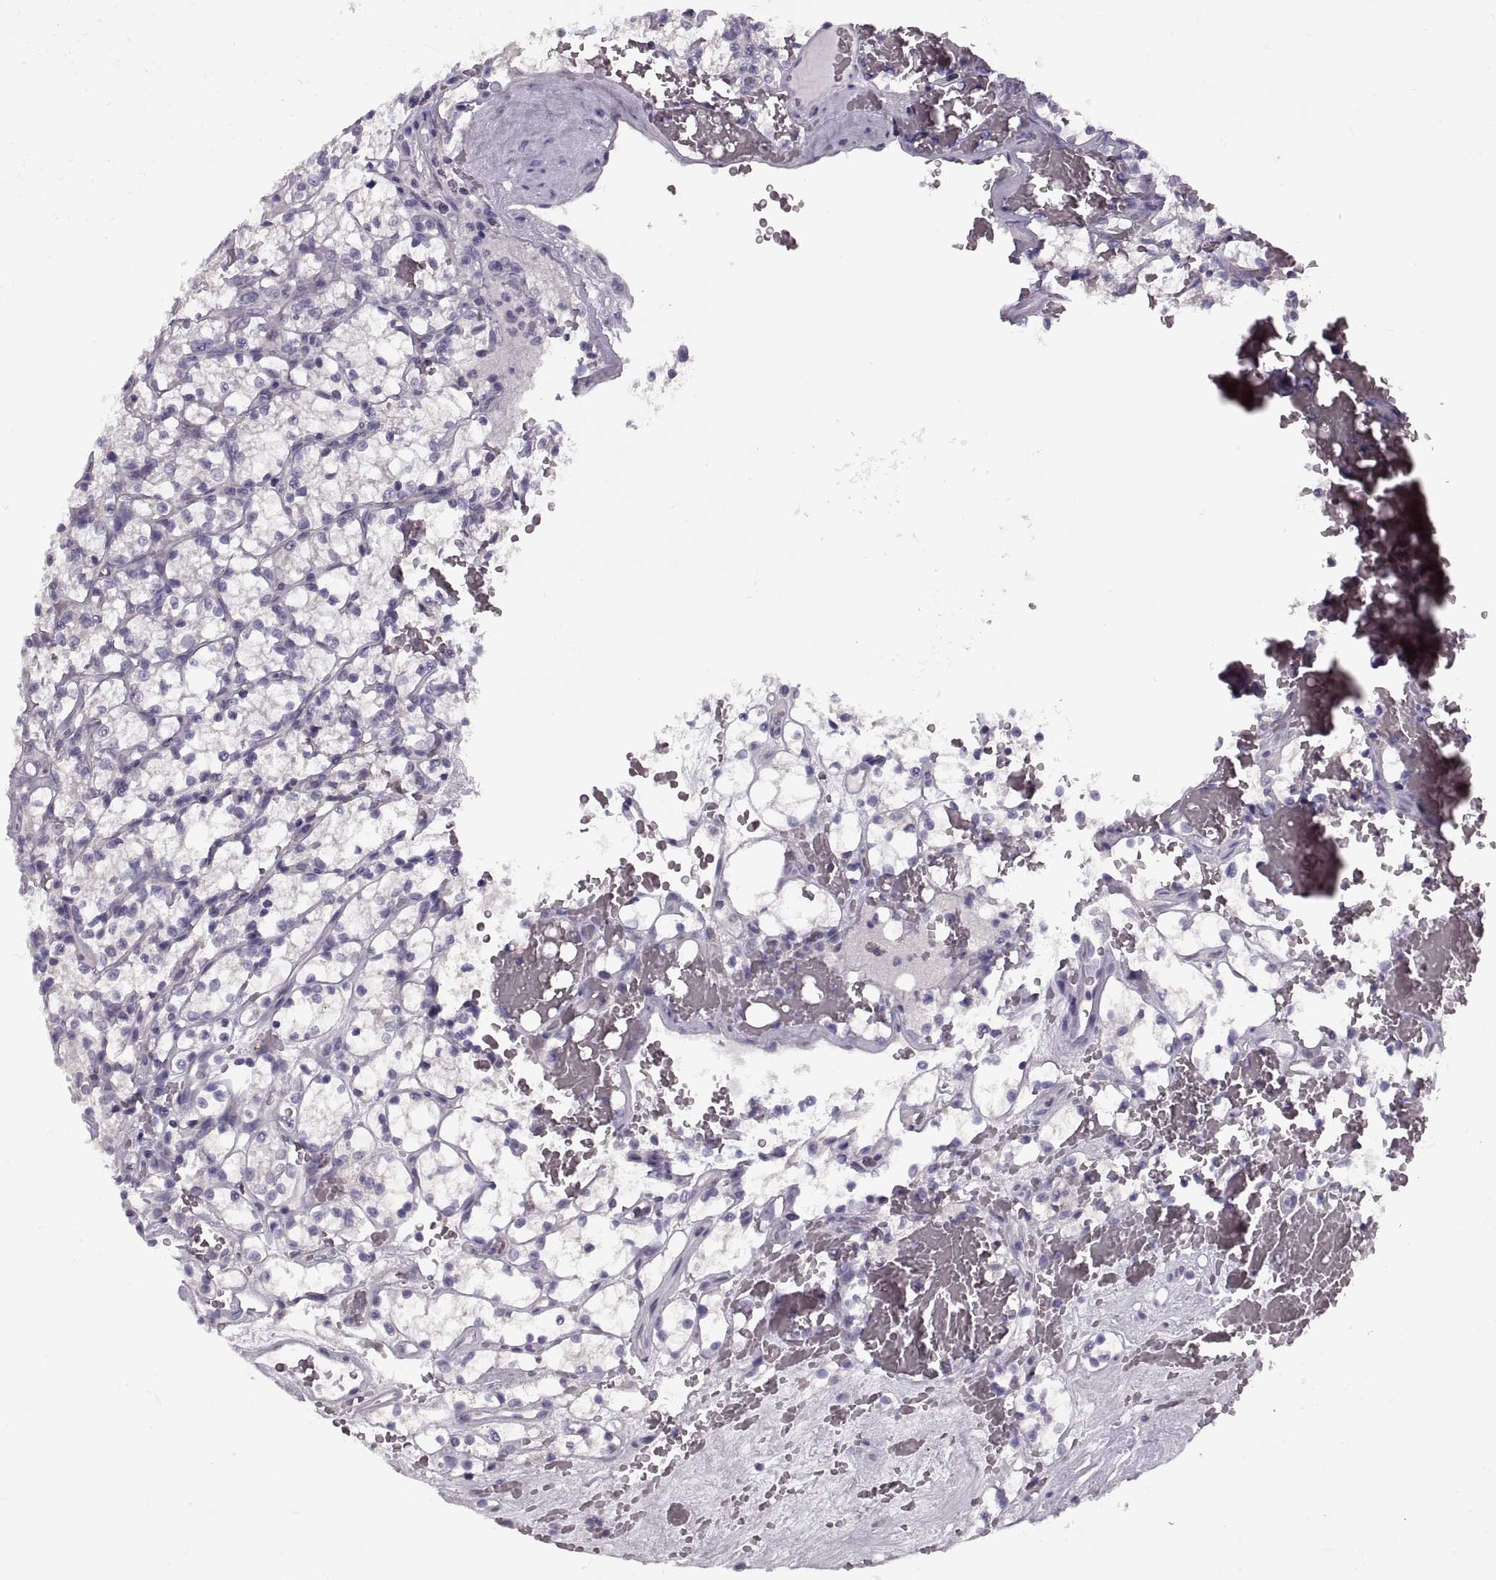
{"staining": {"intensity": "negative", "quantity": "none", "location": "none"}, "tissue": "renal cancer", "cell_type": "Tumor cells", "image_type": "cancer", "snomed": [{"axis": "morphology", "description": "Adenocarcinoma, NOS"}, {"axis": "topography", "description": "Kidney"}], "caption": "Image shows no significant protein expression in tumor cells of renal cancer.", "gene": "PRSS54", "patient": {"sex": "female", "age": 69}}